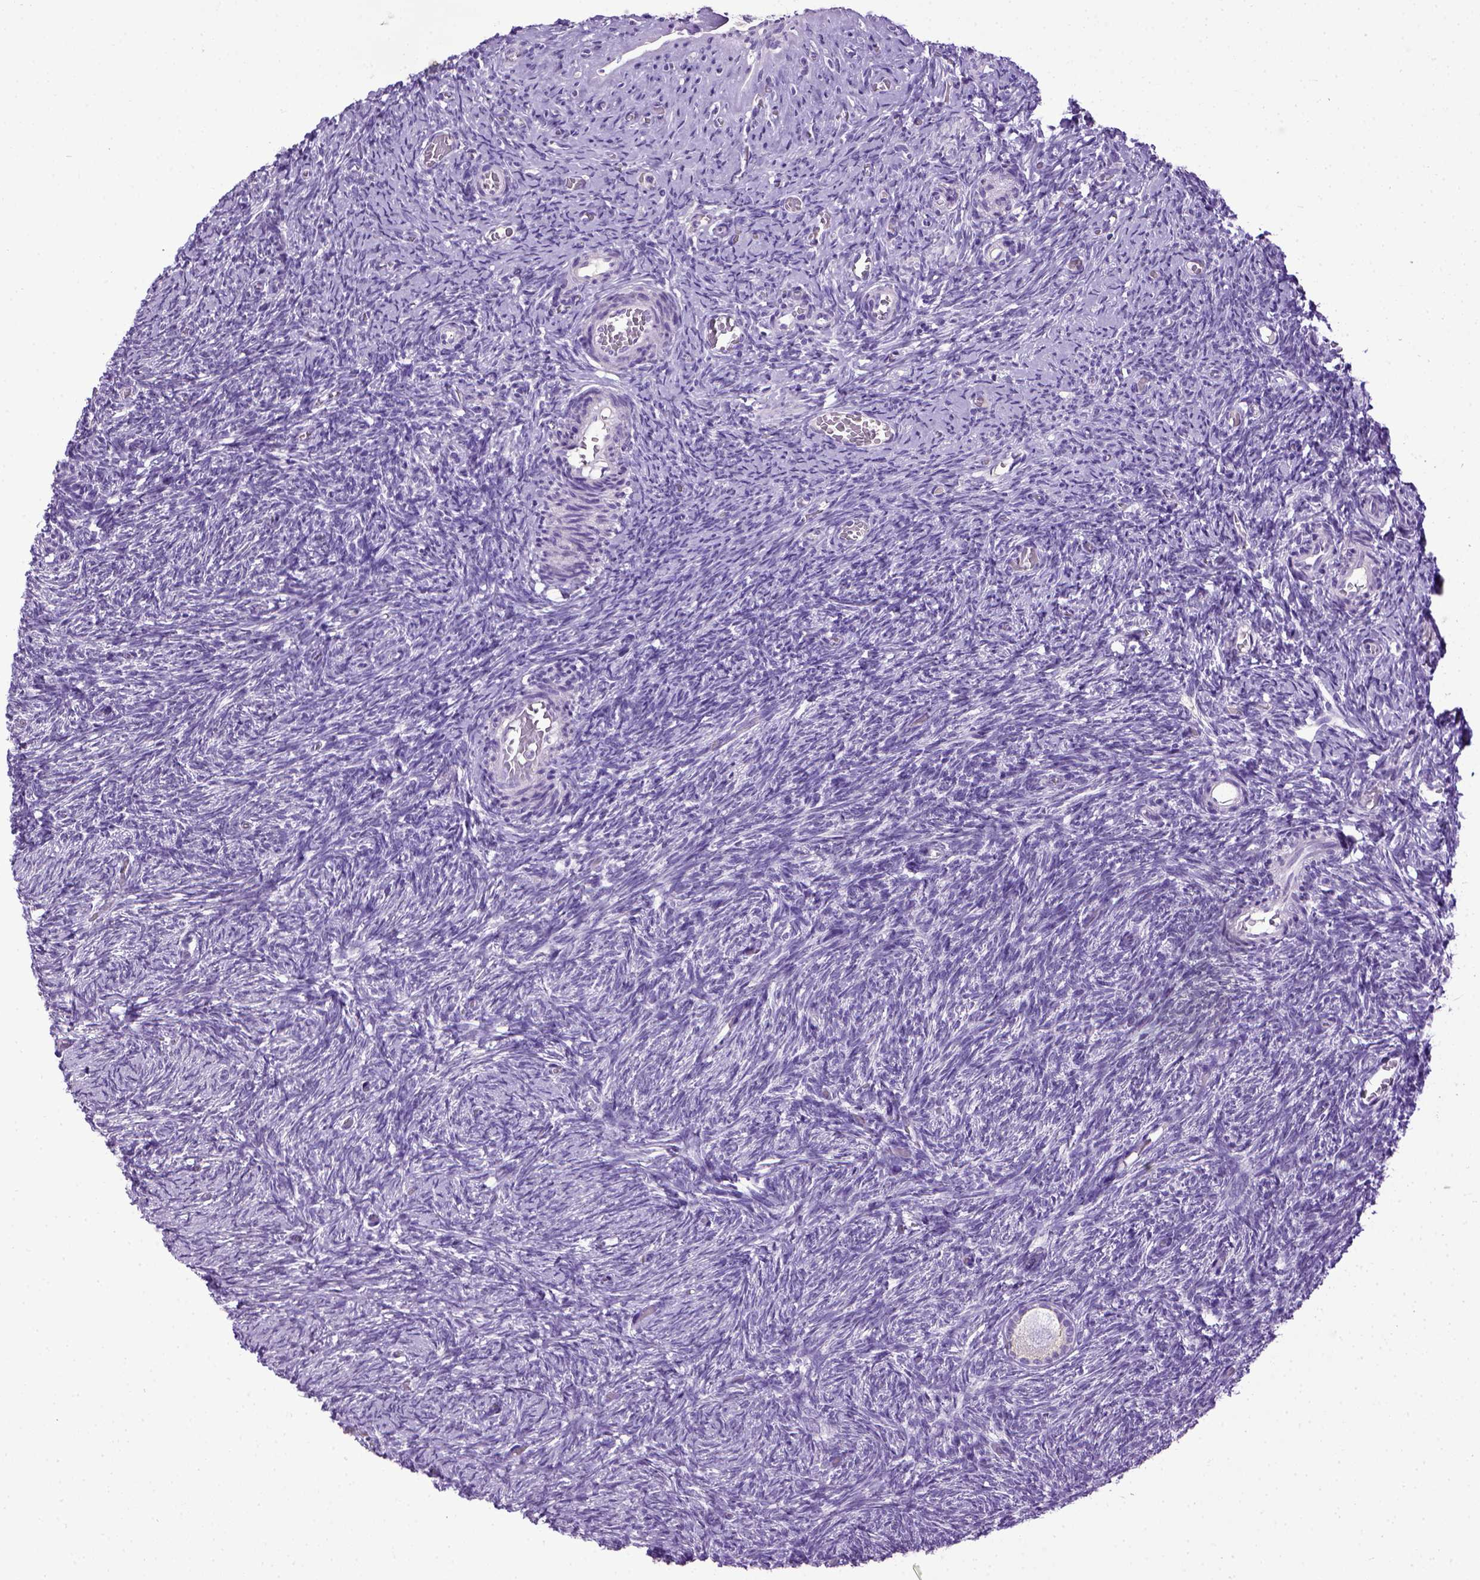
{"staining": {"intensity": "negative", "quantity": "none", "location": "none"}, "tissue": "ovary", "cell_type": "Follicle cells", "image_type": "normal", "snomed": [{"axis": "morphology", "description": "Normal tissue, NOS"}, {"axis": "topography", "description": "Ovary"}], "caption": "Immunohistochemistry (IHC) photomicrograph of normal ovary stained for a protein (brown), which reveals no positivity in follicle cells. The staining is performed using DAB brown chromogen with nuclei counter-stained in using hematoxylin.", "gene": "CDH1", "patient": {"sex": "female", "age": 39}}